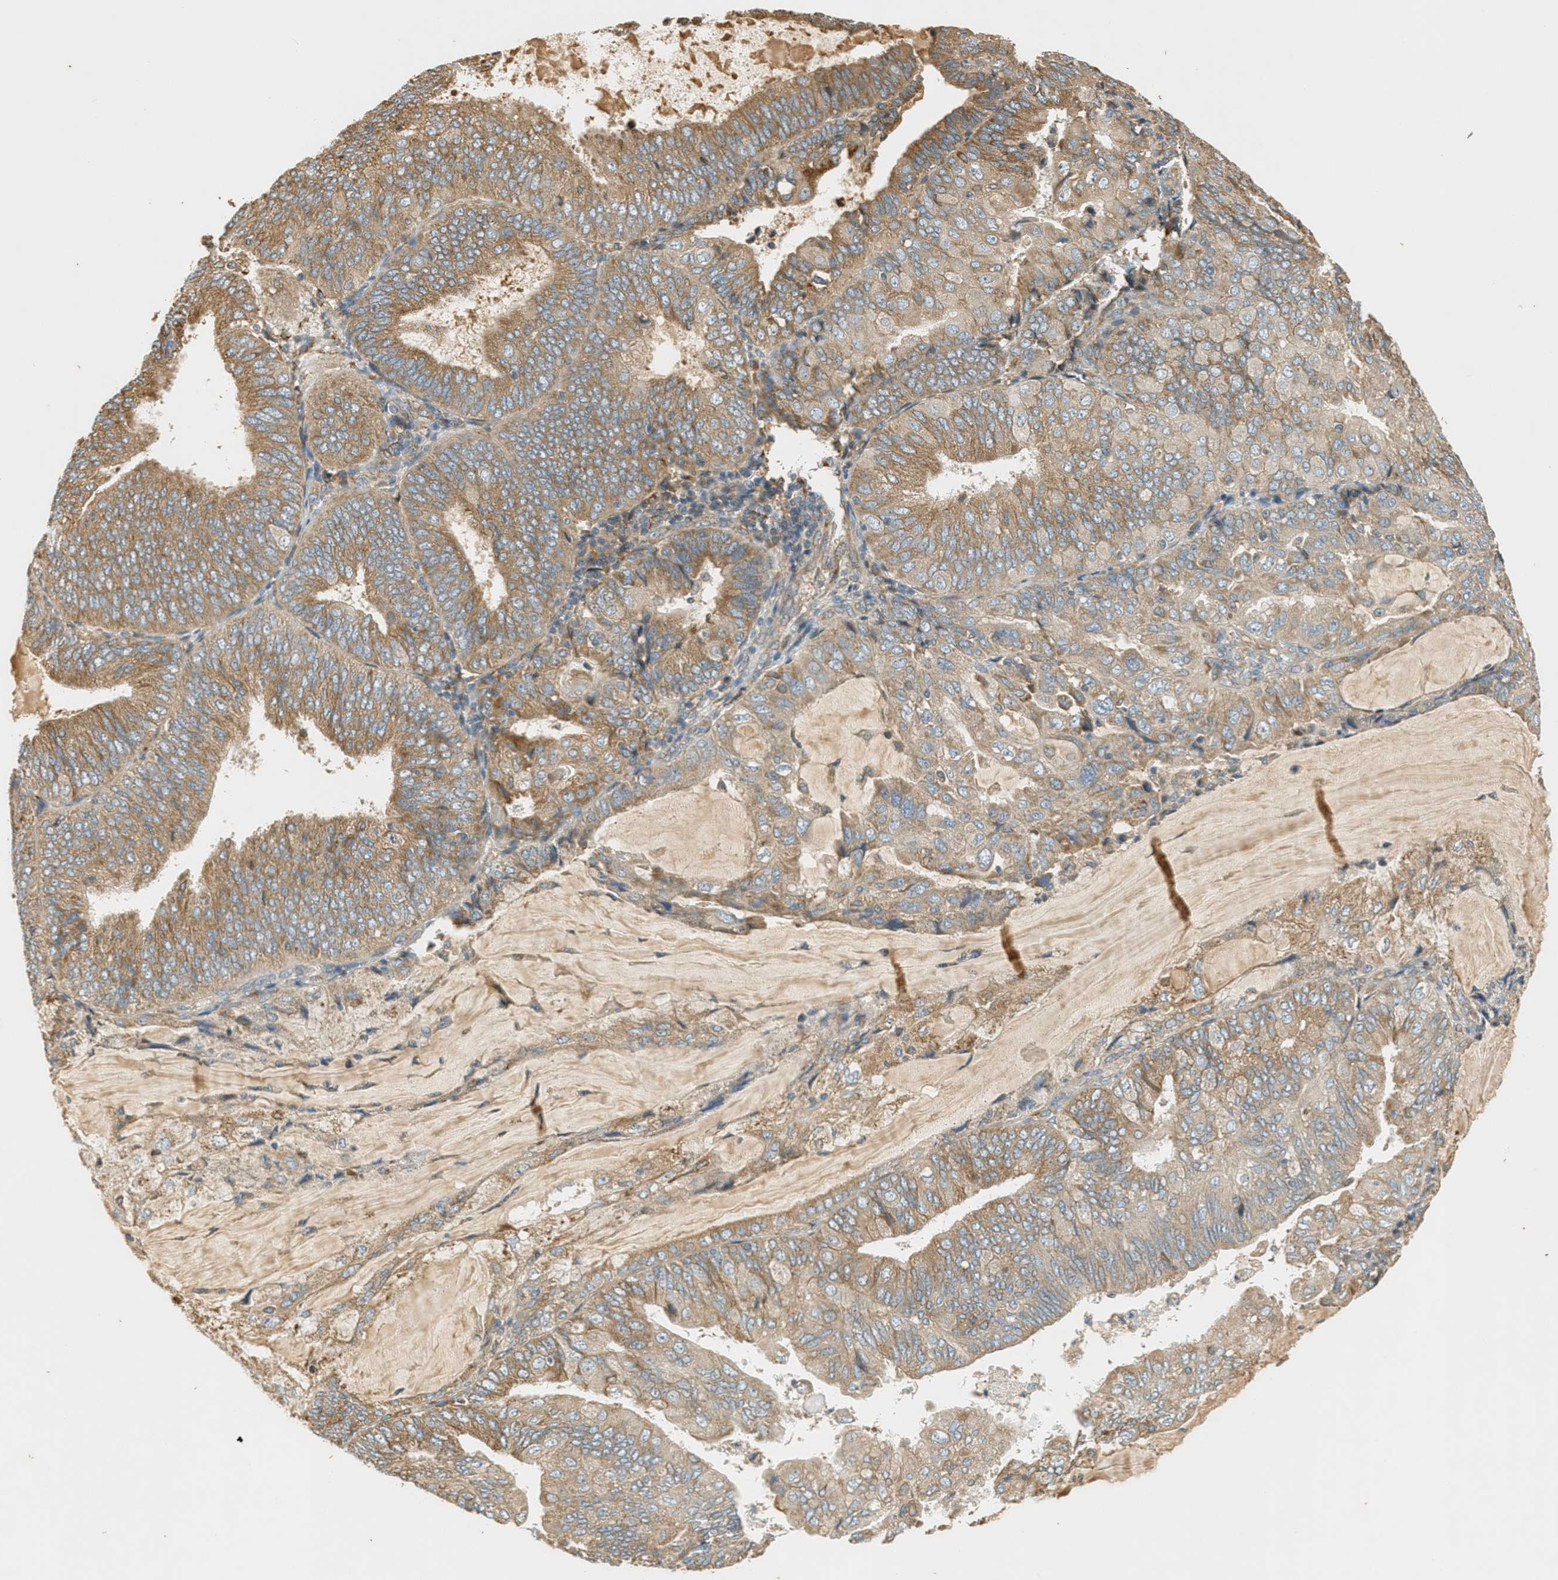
{"staining": {"intensity": "moderate", "quantity": ">75%", "location": "cytoplasmic/membranous"}, "tissue": "endometrial cancer", "cell_type": "Tumor cells", "image_type": "cancer", "snomed": [{"axis": "morphology", "description": "Adenocarcinoma, NOS"}, {"axis": "topography", "description": "Endometrium"}], "caption": "This histopathology image reveals immunohistochemistry staining of human adenocarcinoma (endometrial), with medium moderate cytoplasmic/membranous expression in about >75% of tumor cells.", "gene": "PDK1", "patient": {"sex": "female", "age": 81}}